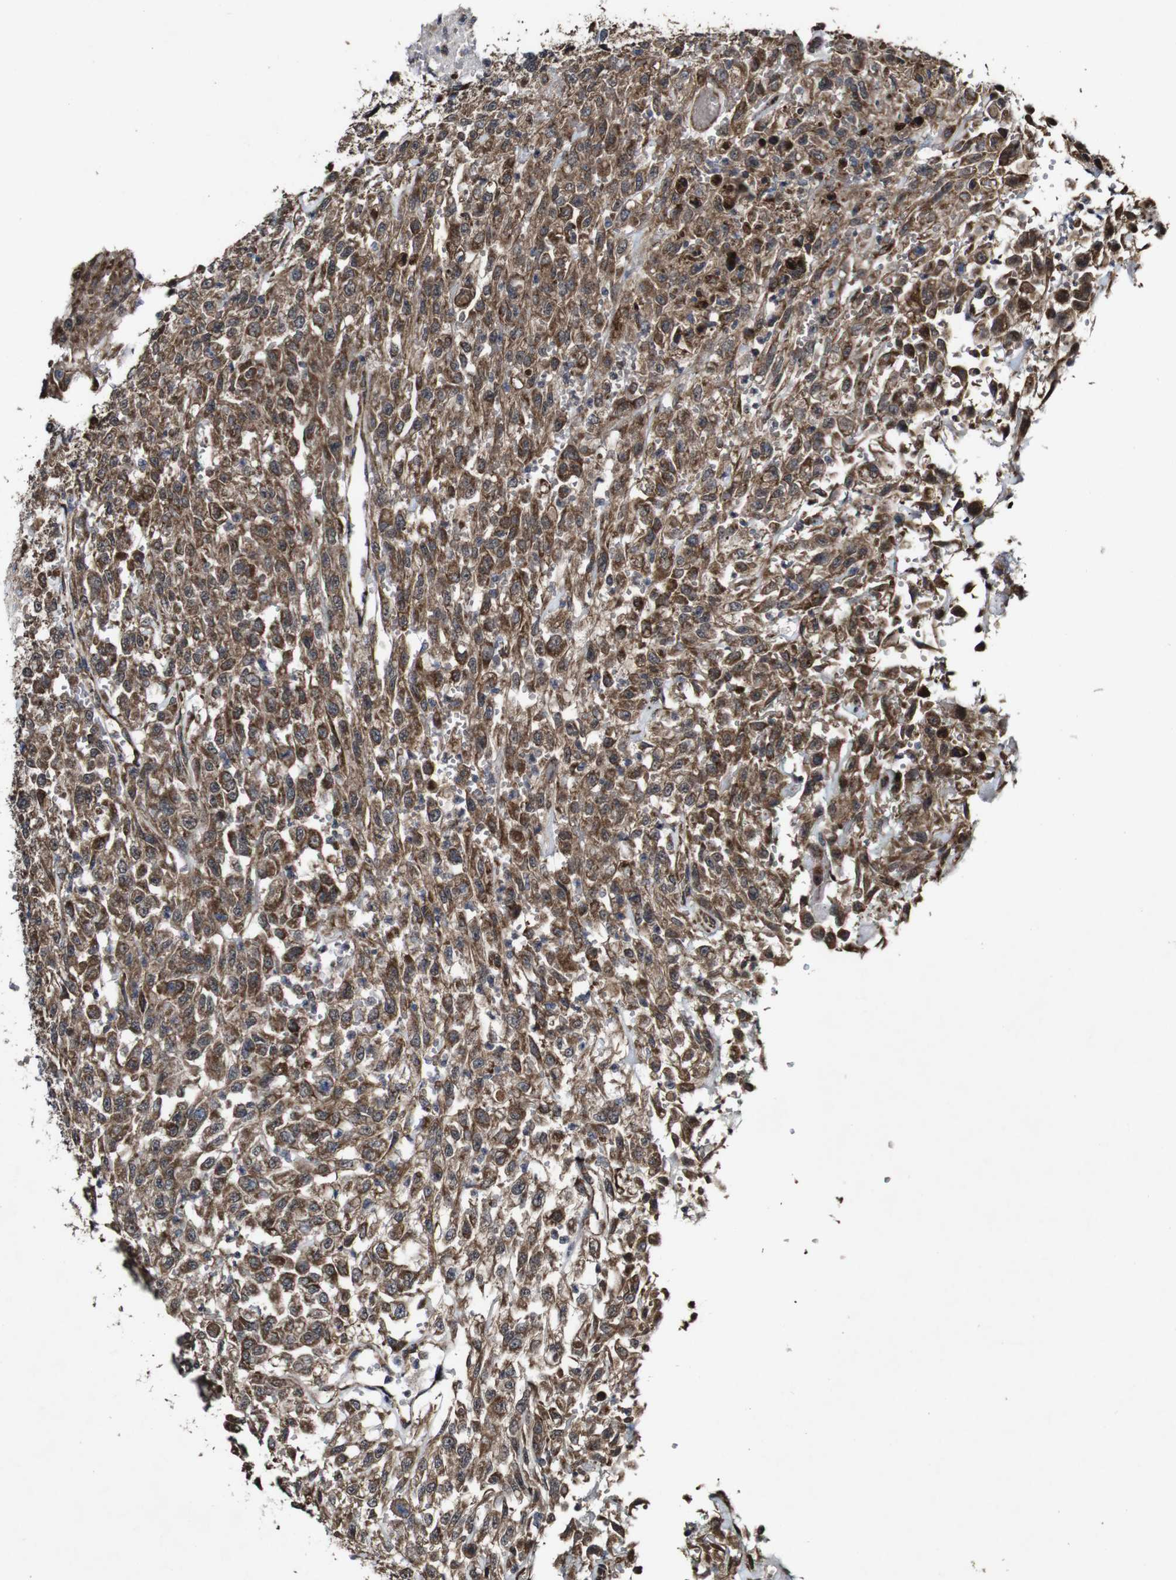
{"staining": {"intensity": "moderate", "quantity": ">75%", "location": "cytoplasmic/membranous"}, "tissue": "urothelial cancer", "cell_type": "Tumor cells", "image_type": "cancer", "snomed": [{"axis": "morphology", "description": "Urothelial carcinoma, High grade"}, {"axis": "topography", "description": "Urinary bladder"}], "caption": "This histopathology image demonstrates immunohistochemistry (IHC) staining of urothelial cancer, with medium moderate cytoplasmic/membranous positivity in approximately >75% of tumor cells.", "gene": "BTN3A3", "patient": {"sex": "male", "age": 46}}